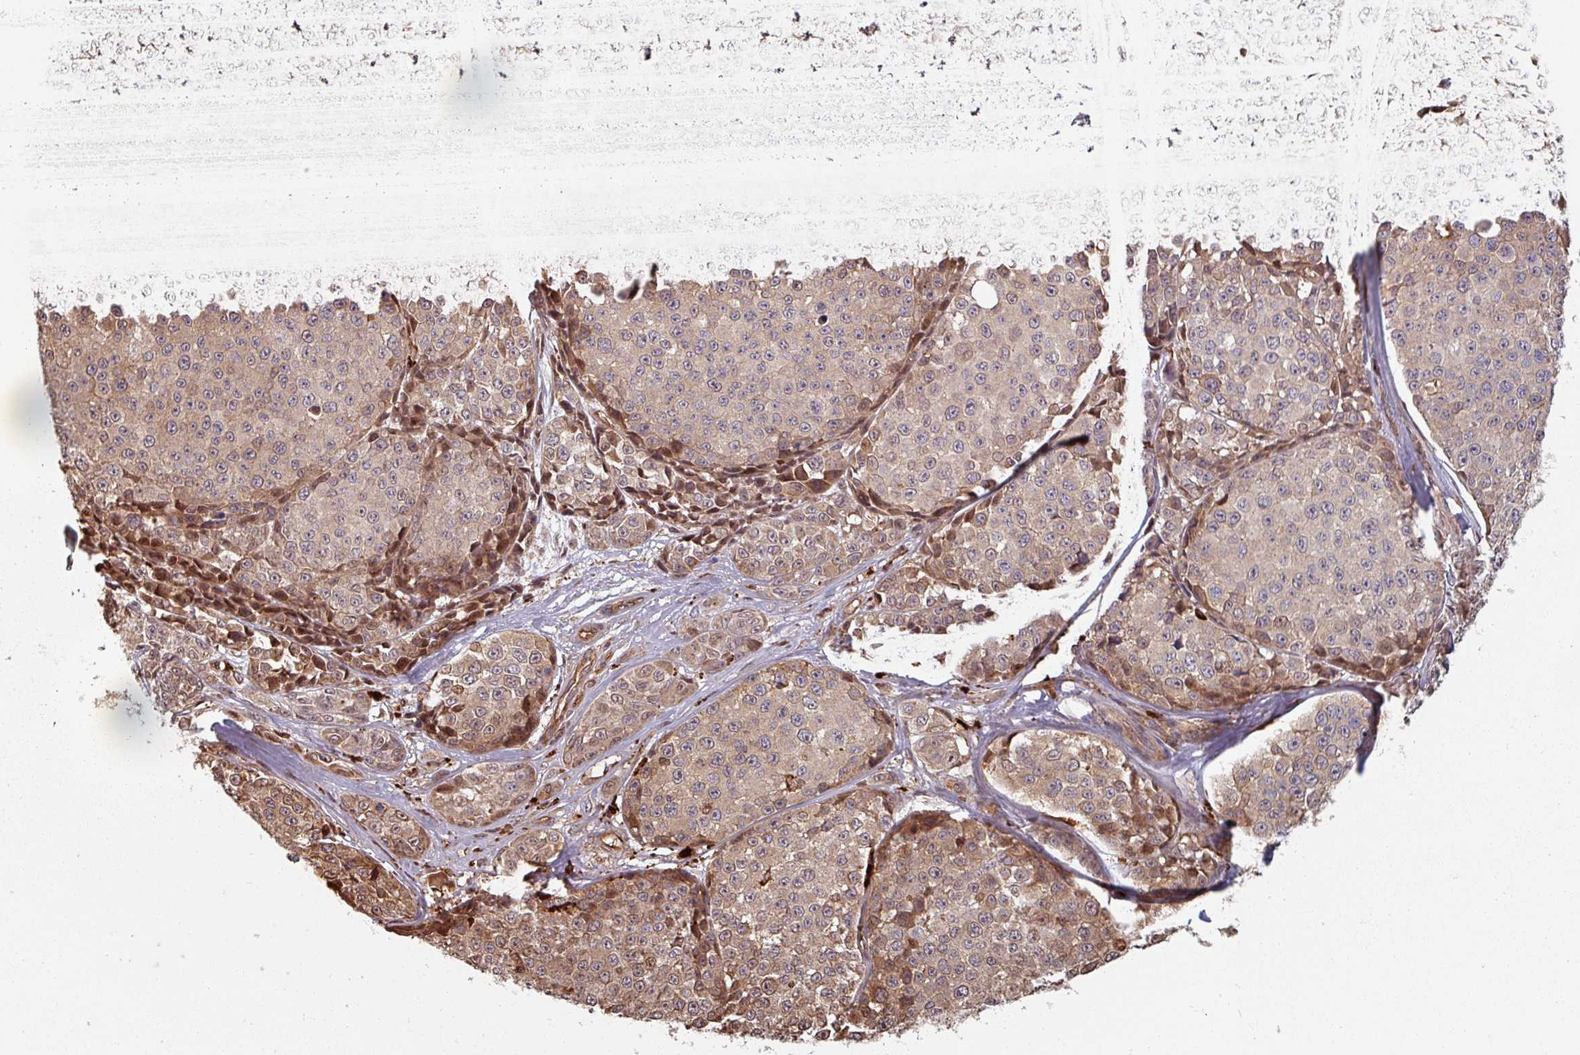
{"staining": {"intensity": "moderate", "quantity": "25%-75%", "location": "cytoplasmic/membranous"}, "tissue": "melanoma", "cell_type": "Tumor cells", "image_type": "cancer", "snomed": [{"axis": "morphology", "description": "Malignant melanoma, NOS"}, {"axis": "topography", "description": "Skin"}], "caption": "Protein staining by IHC demonstrates moderate cytoplasmic/membranous positivity in approximately 25%-75% of tumor cells in malignant melanoma. Using DAB (brown) and hematoxylin (blue) stains, captured at high magnification using brightfield microscopy.", "gene": "EID1", "patient": {"sex": "female", "age": 35}}